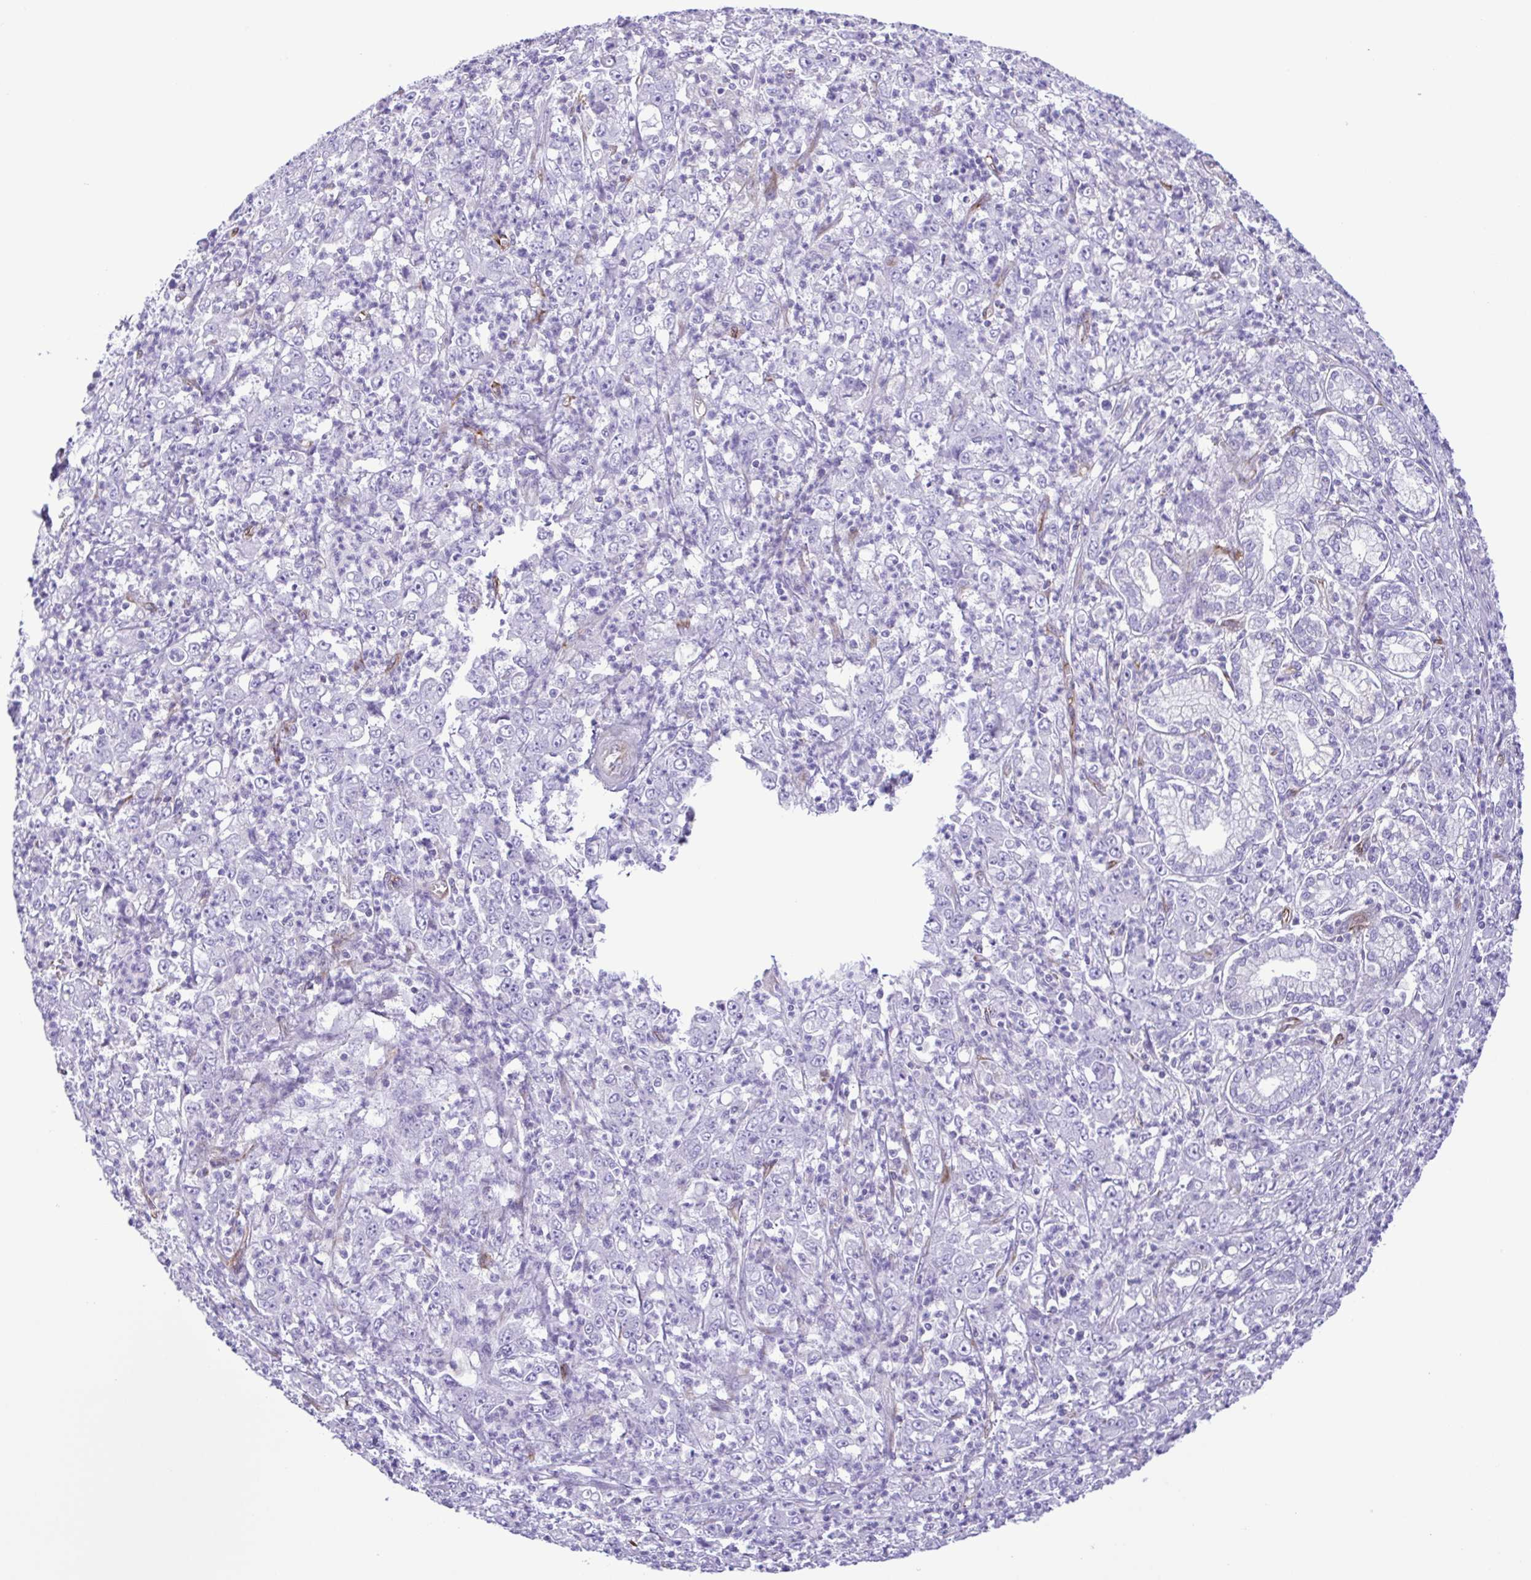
{"staining": {"intensity": "negative", "quantity": "none", "location": "none"}, "tissue": "stomach cancer", "cell_type": "Tumor cells", "image_type": "cancer", "snomed": [{"axis": "morphology", "description": "Adenocarcinoma, NOS"}, {"axis": "topography", "description": "Stomach, lower"}], "caption": "IHC of adenocarcinoma (stomach) reveals no staining in tumor cells.", "gene": "FLT1", "patient": {"sex": "female", "age": 71}}